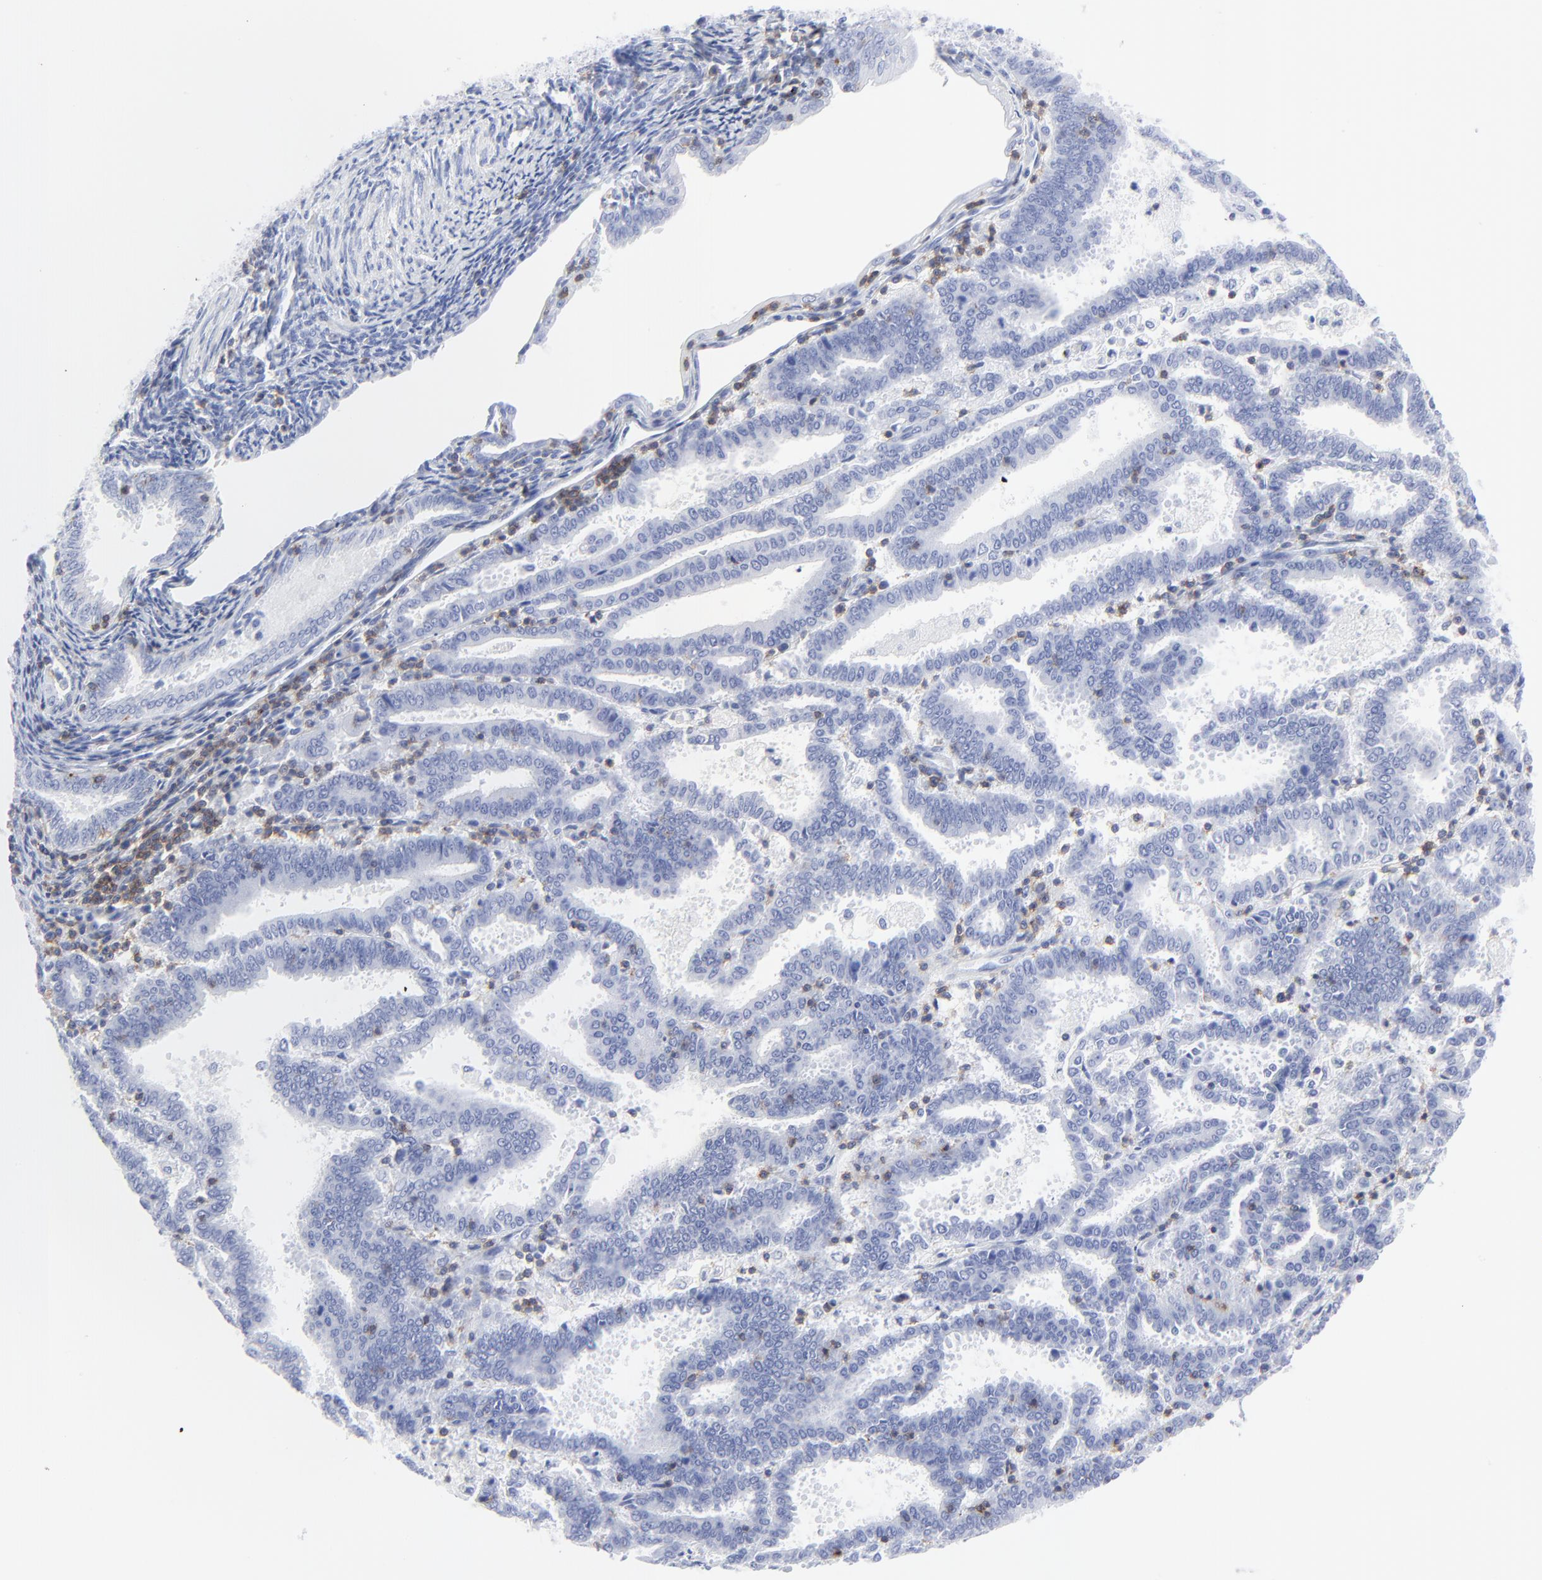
{"staining": {"intensity": "negative", "quantity": "none", "location": "none"}, "tissue": "endometrial cancer", "cell_type": "Tumor cells", "image_type": "cancer", "snomed": [{"axis": "morphology", "description": "Adenocarcinoma, NOS"}, {"axis": "topography", "description": "Uterus"}], "caption": "Endometrial cancer (adenocarcinoma) stained for a protein using immunohistochemistry demonstrates no positivity tumor cells.", "gene": "LCK", "patient": {"sex": "female", "age": 83}}